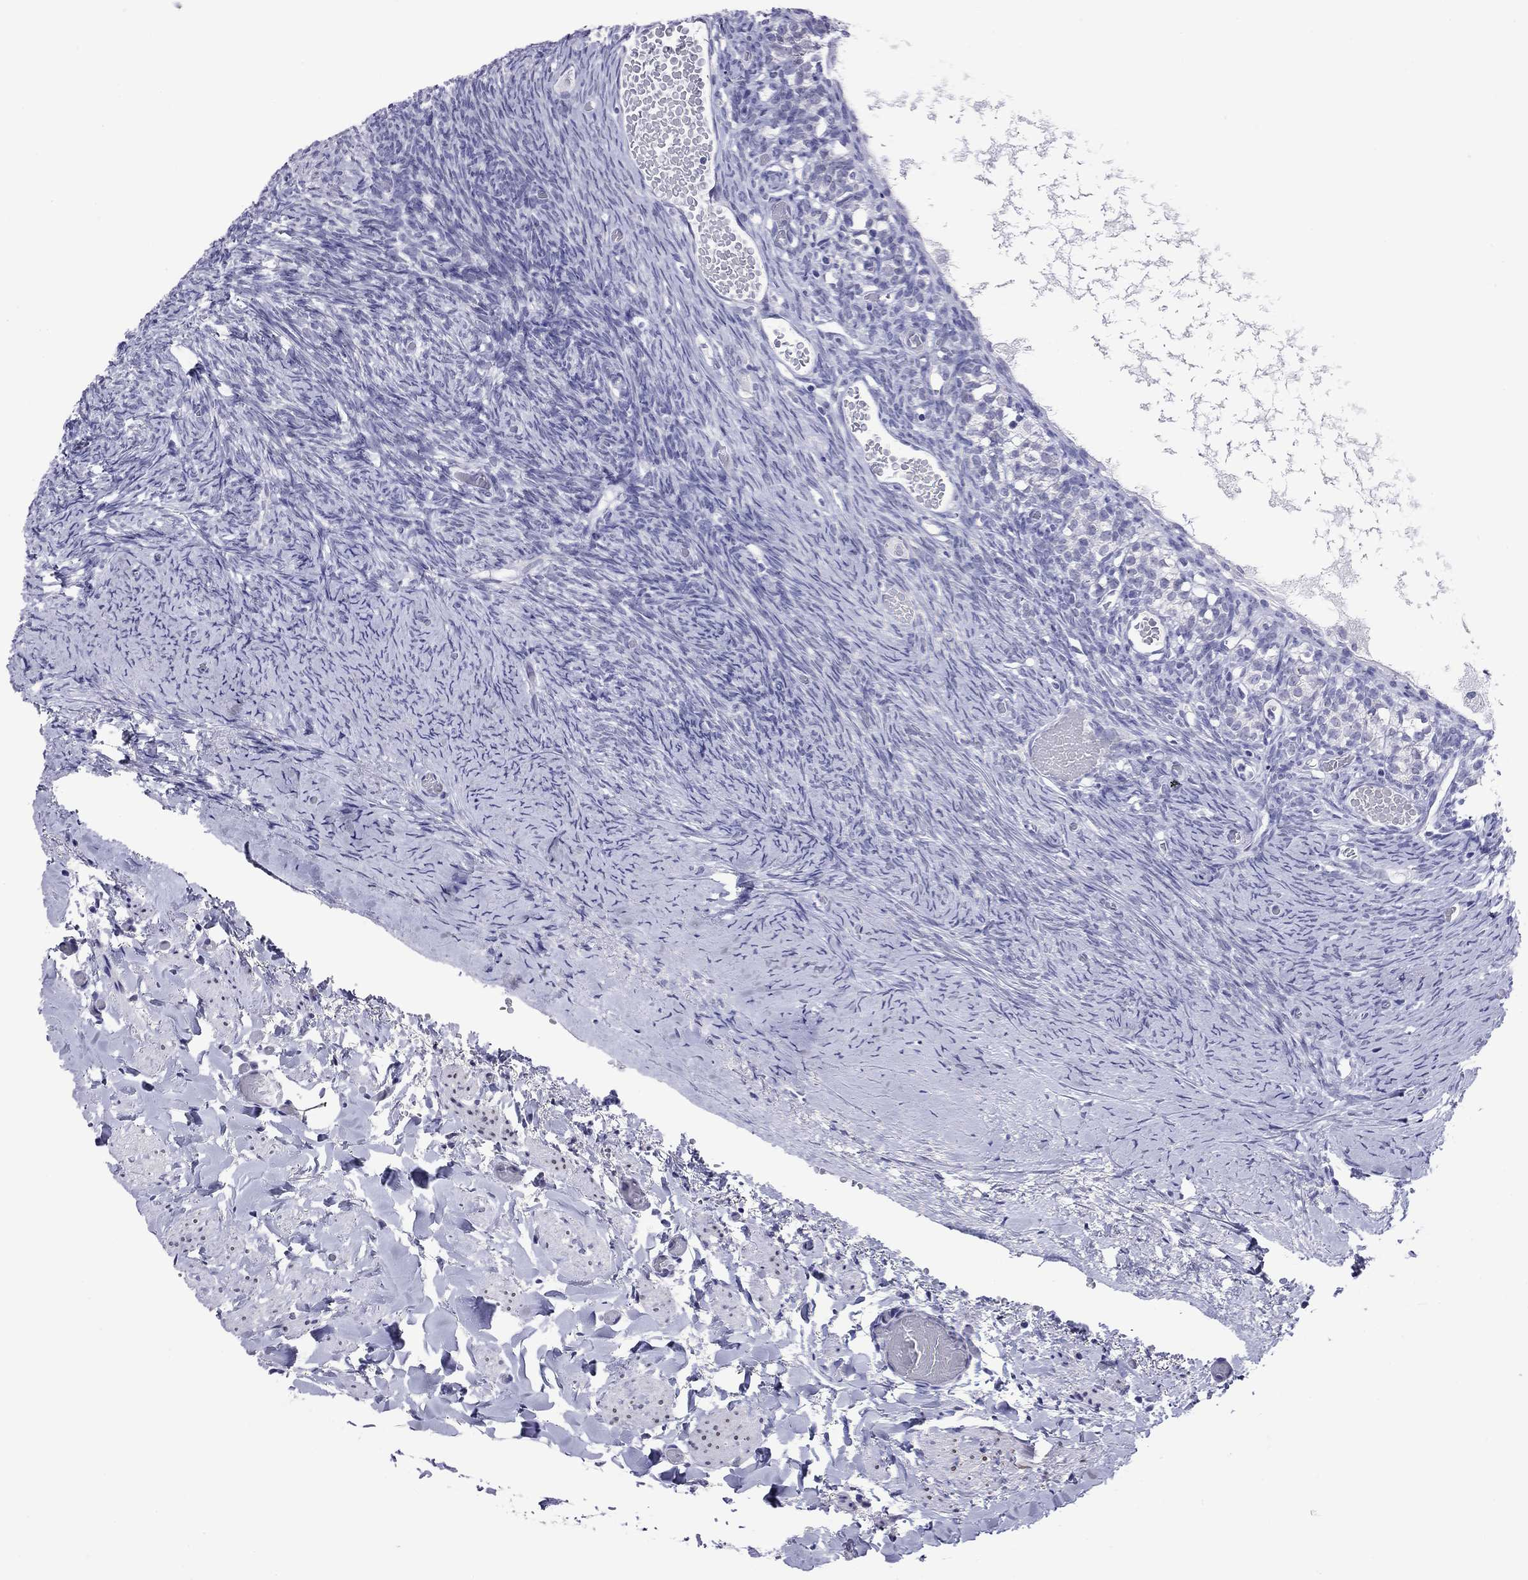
{"staining": {"intensity": "negative", "quantity": "none", "location": "none"}, "tissue": "ovary", "cell_type": "Follicle cells", "image_type": "normal", "snomed": [{"axis": "morphology", "description": "Normal tissue, NOS"}, {"axis": "topography", "description": "Ovary"}], "caption": "IHC photomicrograph of benign ovary: ovary stained with DAB reveals no significant protein staining in follicle cells.", "gene": "ARMC12", "patient": {"sex": "female", "age": 39}}